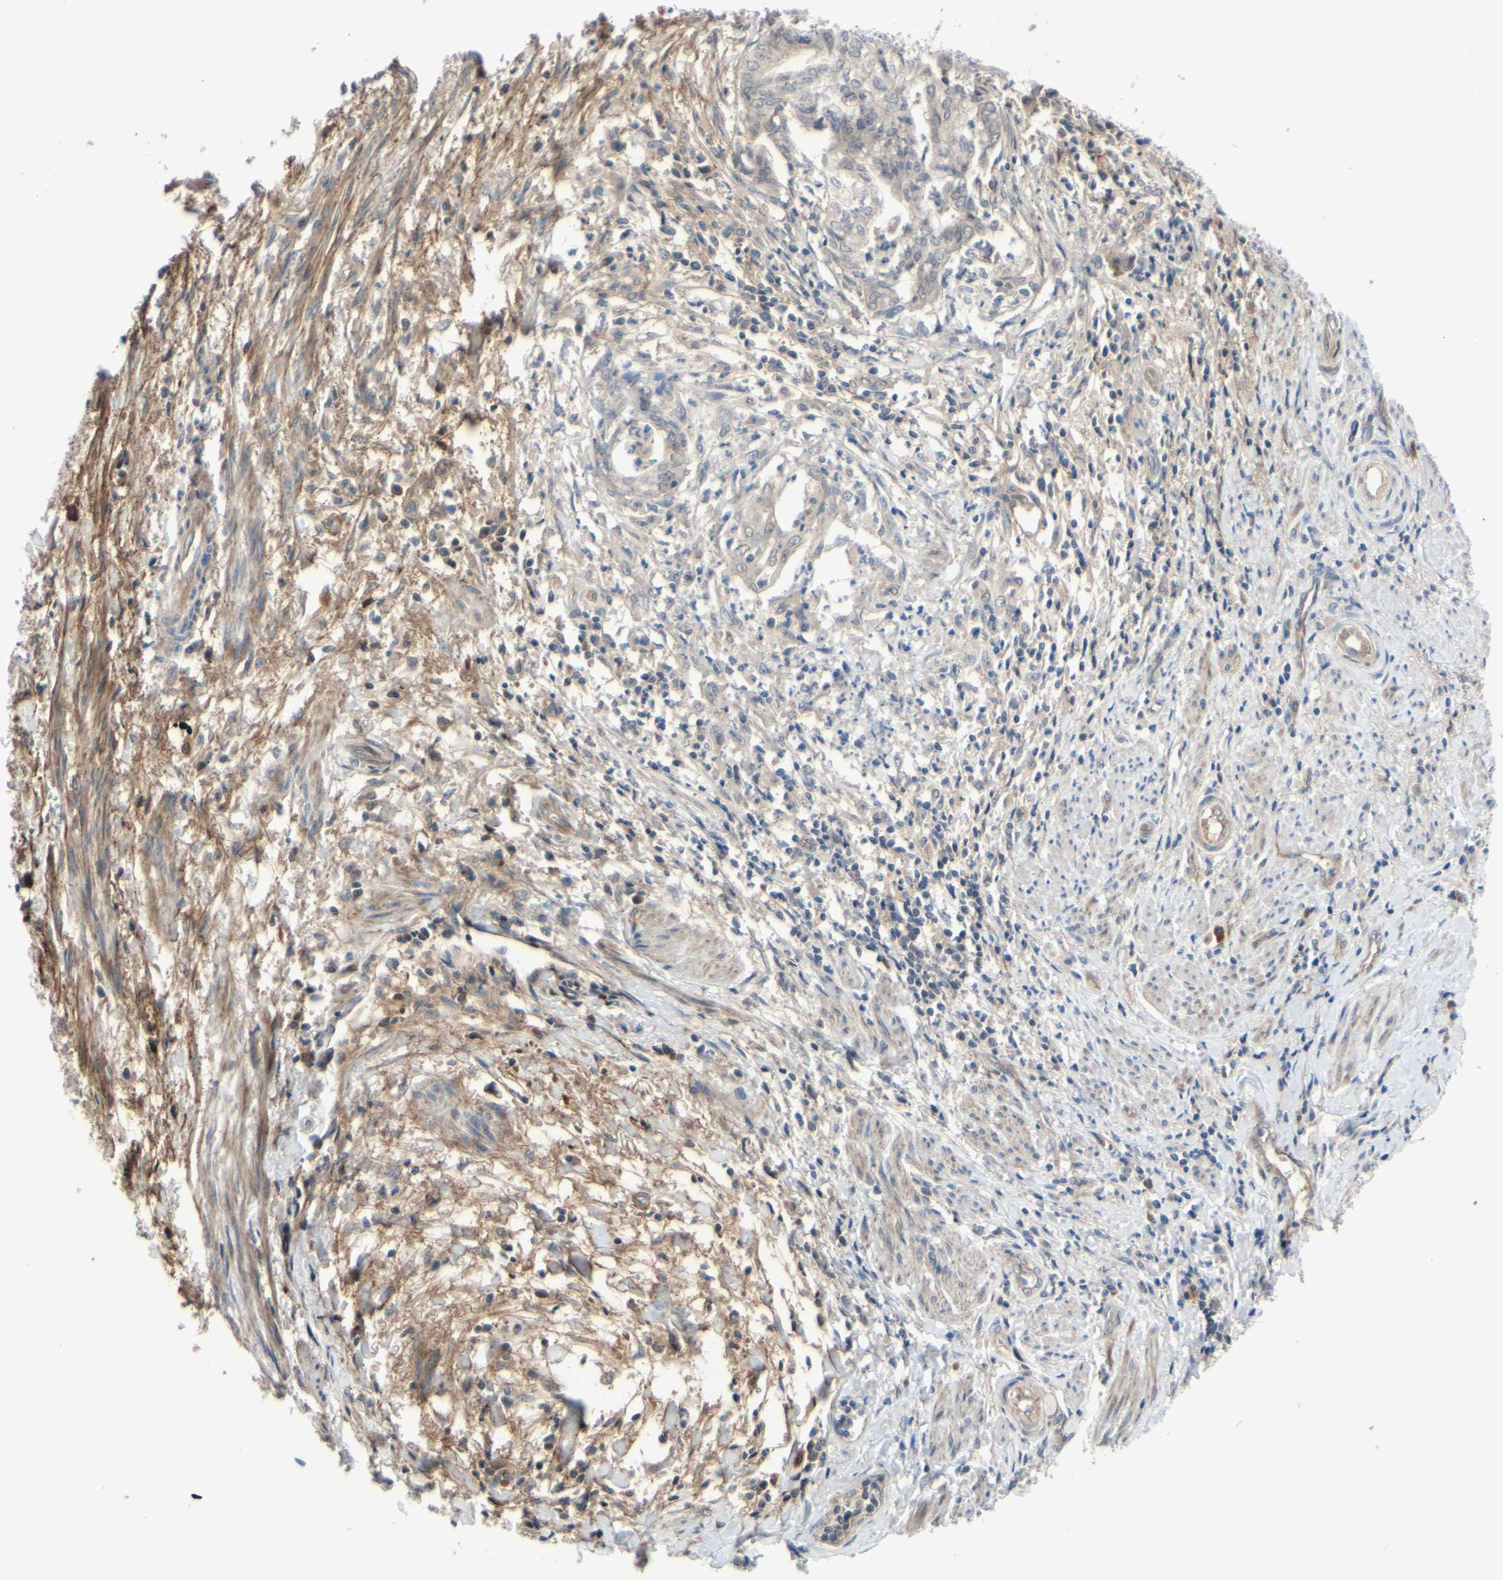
{"staining": {"intensity": "weak", "quantity": ">75%", "location": "cytoplasmic/membranous"}, "tissue": "endometrial cancer", "cell_type": "Tumor cells", "image_type": "cancer", "snomed": [{"axis": "morphology", "description": "Necrosis, NOS"}, {"axis": "morphology", "description": "Adenocarcinoma, NOS"}, {"axis": "topography", "description": "Endometrium"}], "caption": "High-power microscopy captured an immunohistochemistry image of endometrial cancer (adenocarcinoma), revealing weak cytoplasmic/membranous staining in approximately >75% of tumor cells.", "gene": "COMMD9", "patient": {"sex": "female", "age": 79}}